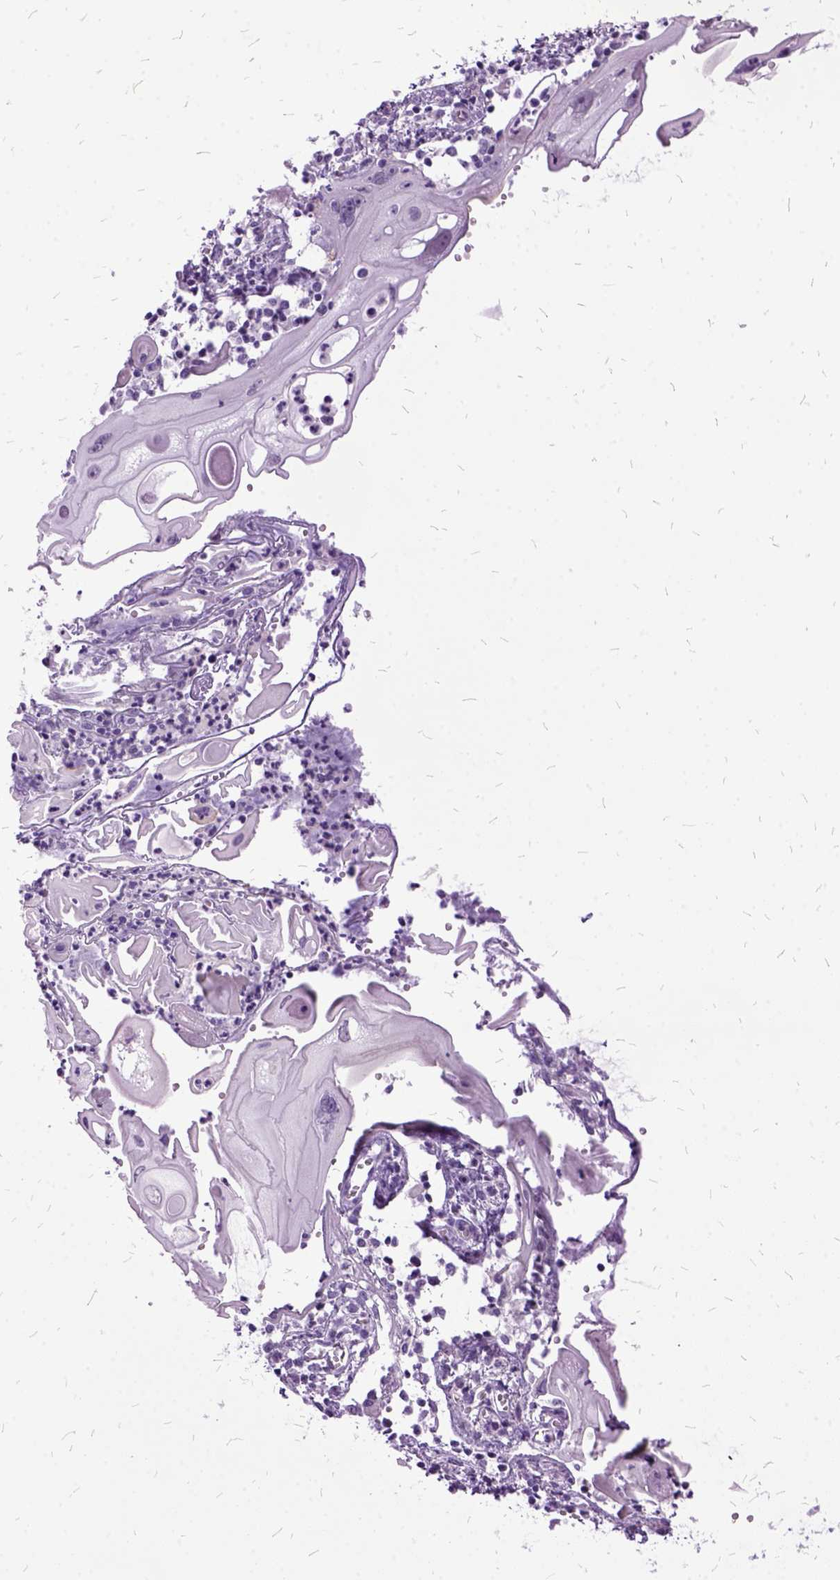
{"staining": {"intensity": "negative", "quantity": "none", "location": "none"}, "tissue": "cervical cancer", "cell_type": "Tumor cells", "image_type": "cancer", "snomed": [{"axis": "morphology", "description": "Squamous cell carcinoma, NOS"}, {"axis": "topography", "description": "Cervix"}], "caption": "DAB immunohistochemical staining of human cervical squamous cell carcinoma reveals no significant staining in tumor cells.", "gene": "MME", "patient": {"sex": "female", "age": 30}}